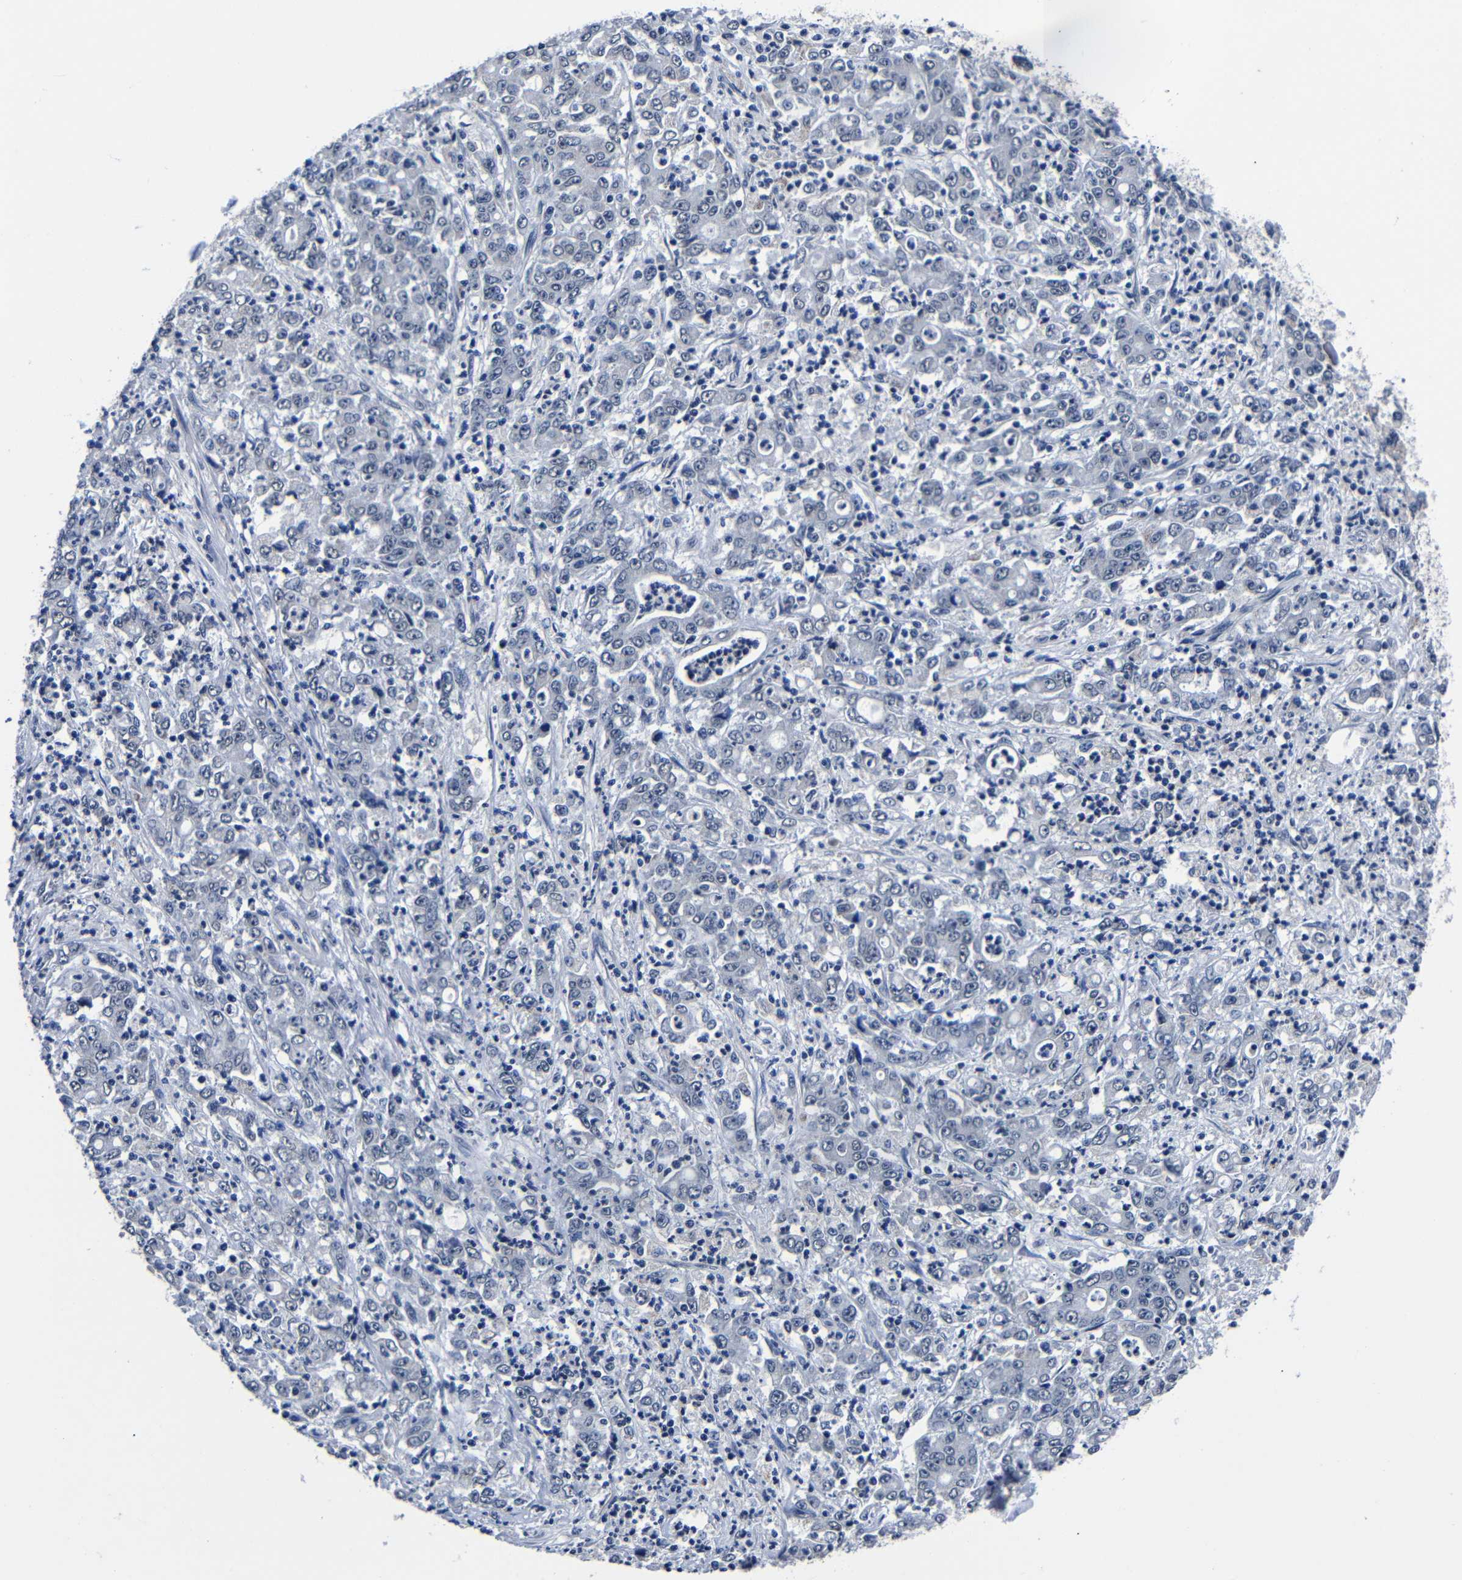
{"staining": {"intensity": "negative", "quantity": "none", "location": "none"}, "tissue": "stomach cancer", "cell_type": "Tumor cells", "image_type": "cancer", "snomed": [{"axis": "morphology", "description": "Adenocarcinoma, NOS"}, {"axis": "topography", "description": "Stomach, lower"}], "caption": "This is an IHC image of human adenocarcinoma (stomach). There is no expression in tumor cells.", "gene": "DEPP1", "patient": {"sex": "female", "age": 71}}